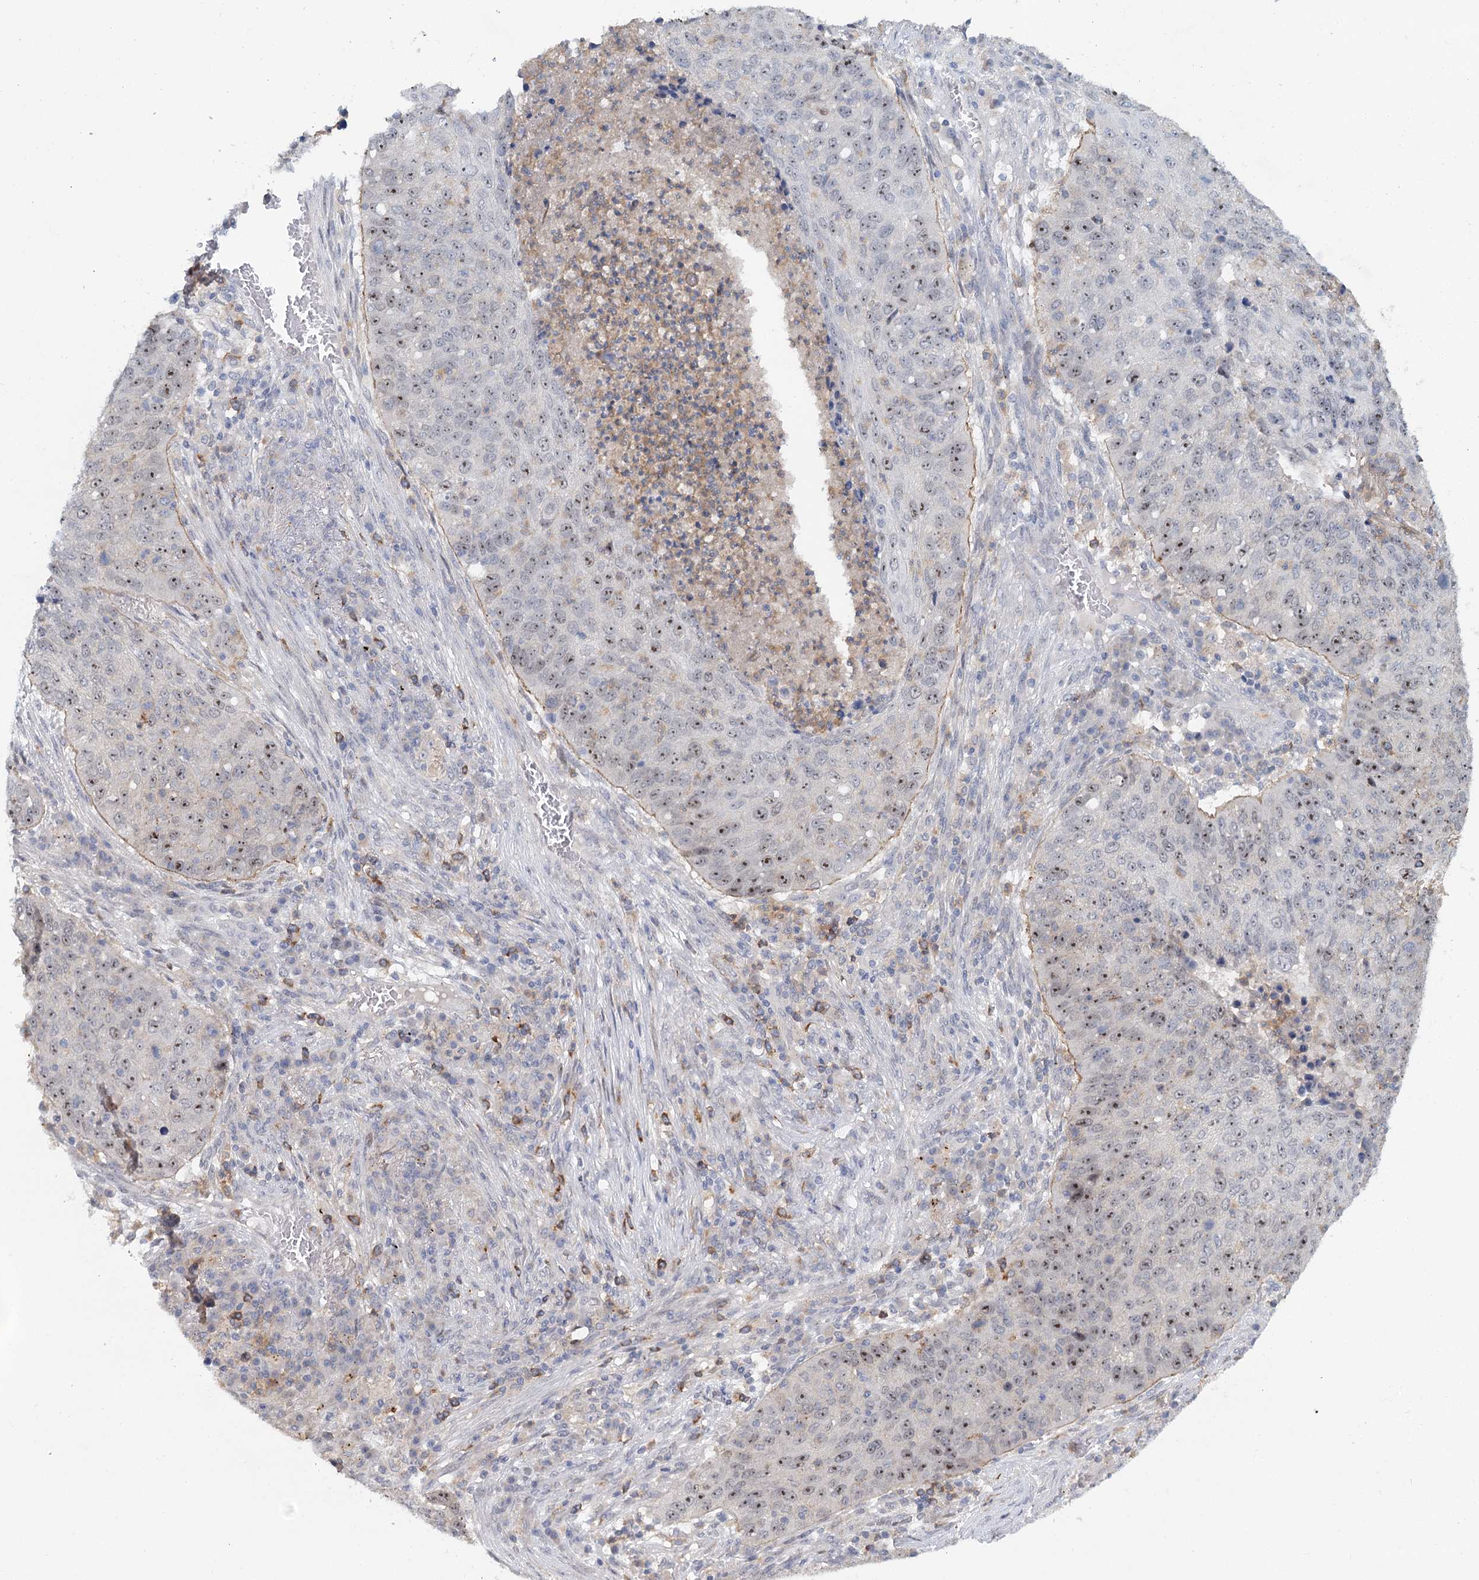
{"staining": {"intensity": "moderate", "quantity": "25%-75%", "location": "nuclear"}, "tissue": "lung cancer", "cell_type": "Tumor cells", "image_type": "cancer", "snomed": [{"axis": "morphology", "description": "Squamous cell carcinoma, NOS"}, {"axis": "topography", "description": "Lung"}], "caption": "Squamous cell carcinoma (lung) stained with a brown dye displays moderate nuclear positive positivity in approximately 25%-75% of tumor cells.", "gene": "ALDH3B1", "patient": {"sex": "female", "age": 63}}